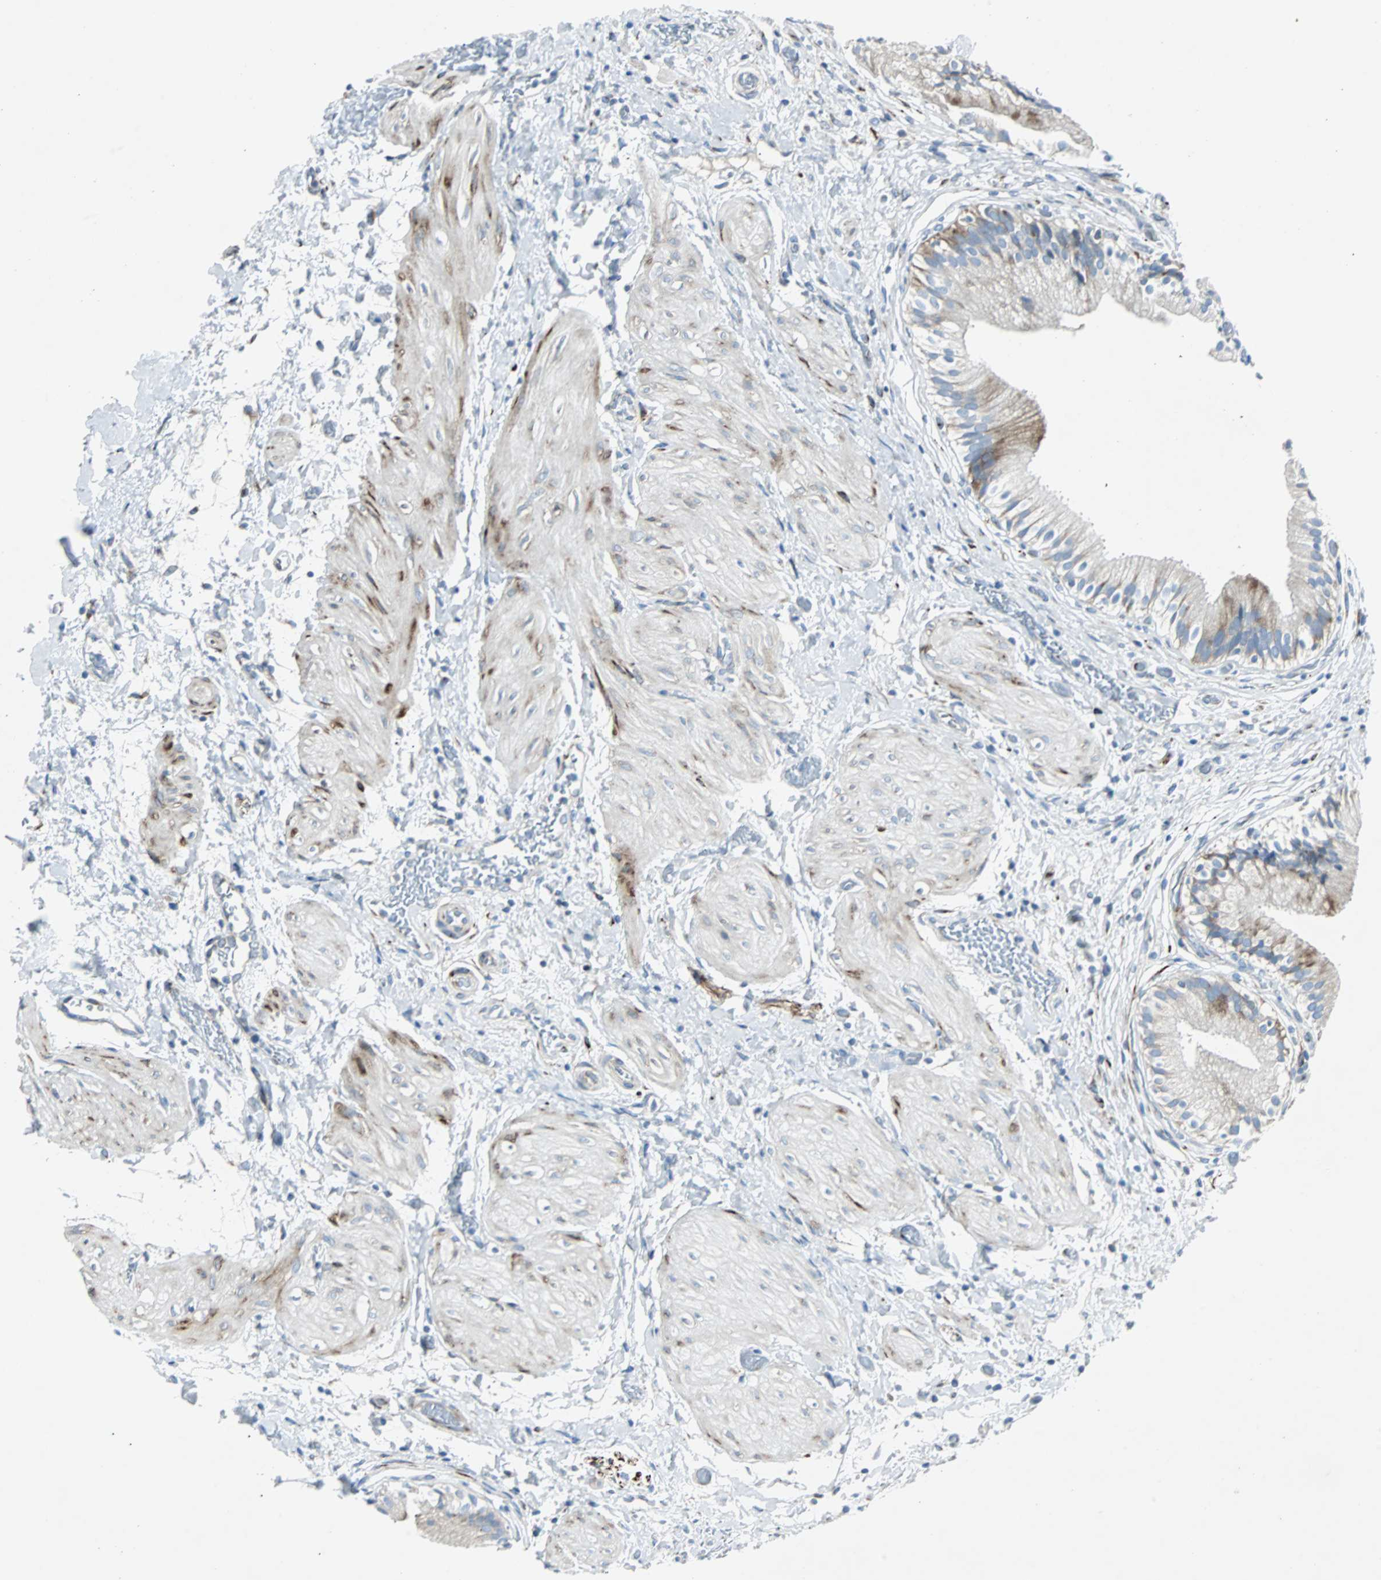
{"staining": {"intensity": "strong", "quantity": "<25%", "location": "cytoplasmic/membranous"}, "tissue": "gallbladder", "cell_type": "Glandular cells", "image_type": "normal", "snomed": [{"axis": "morphology", "description": "Normal tissue, NOS"}, {"axis": "topography", "description": "Gallbladder"}], "caption": "The photomicrograph displays staining of unremarkable gallbladder, revealing strong cytoplasmic/membranous protein staining (brown color) within glandular cells. Nuclei are stained in blue.", "gene": "BBC3", "patient": {"sex": "male", "age": 65}}